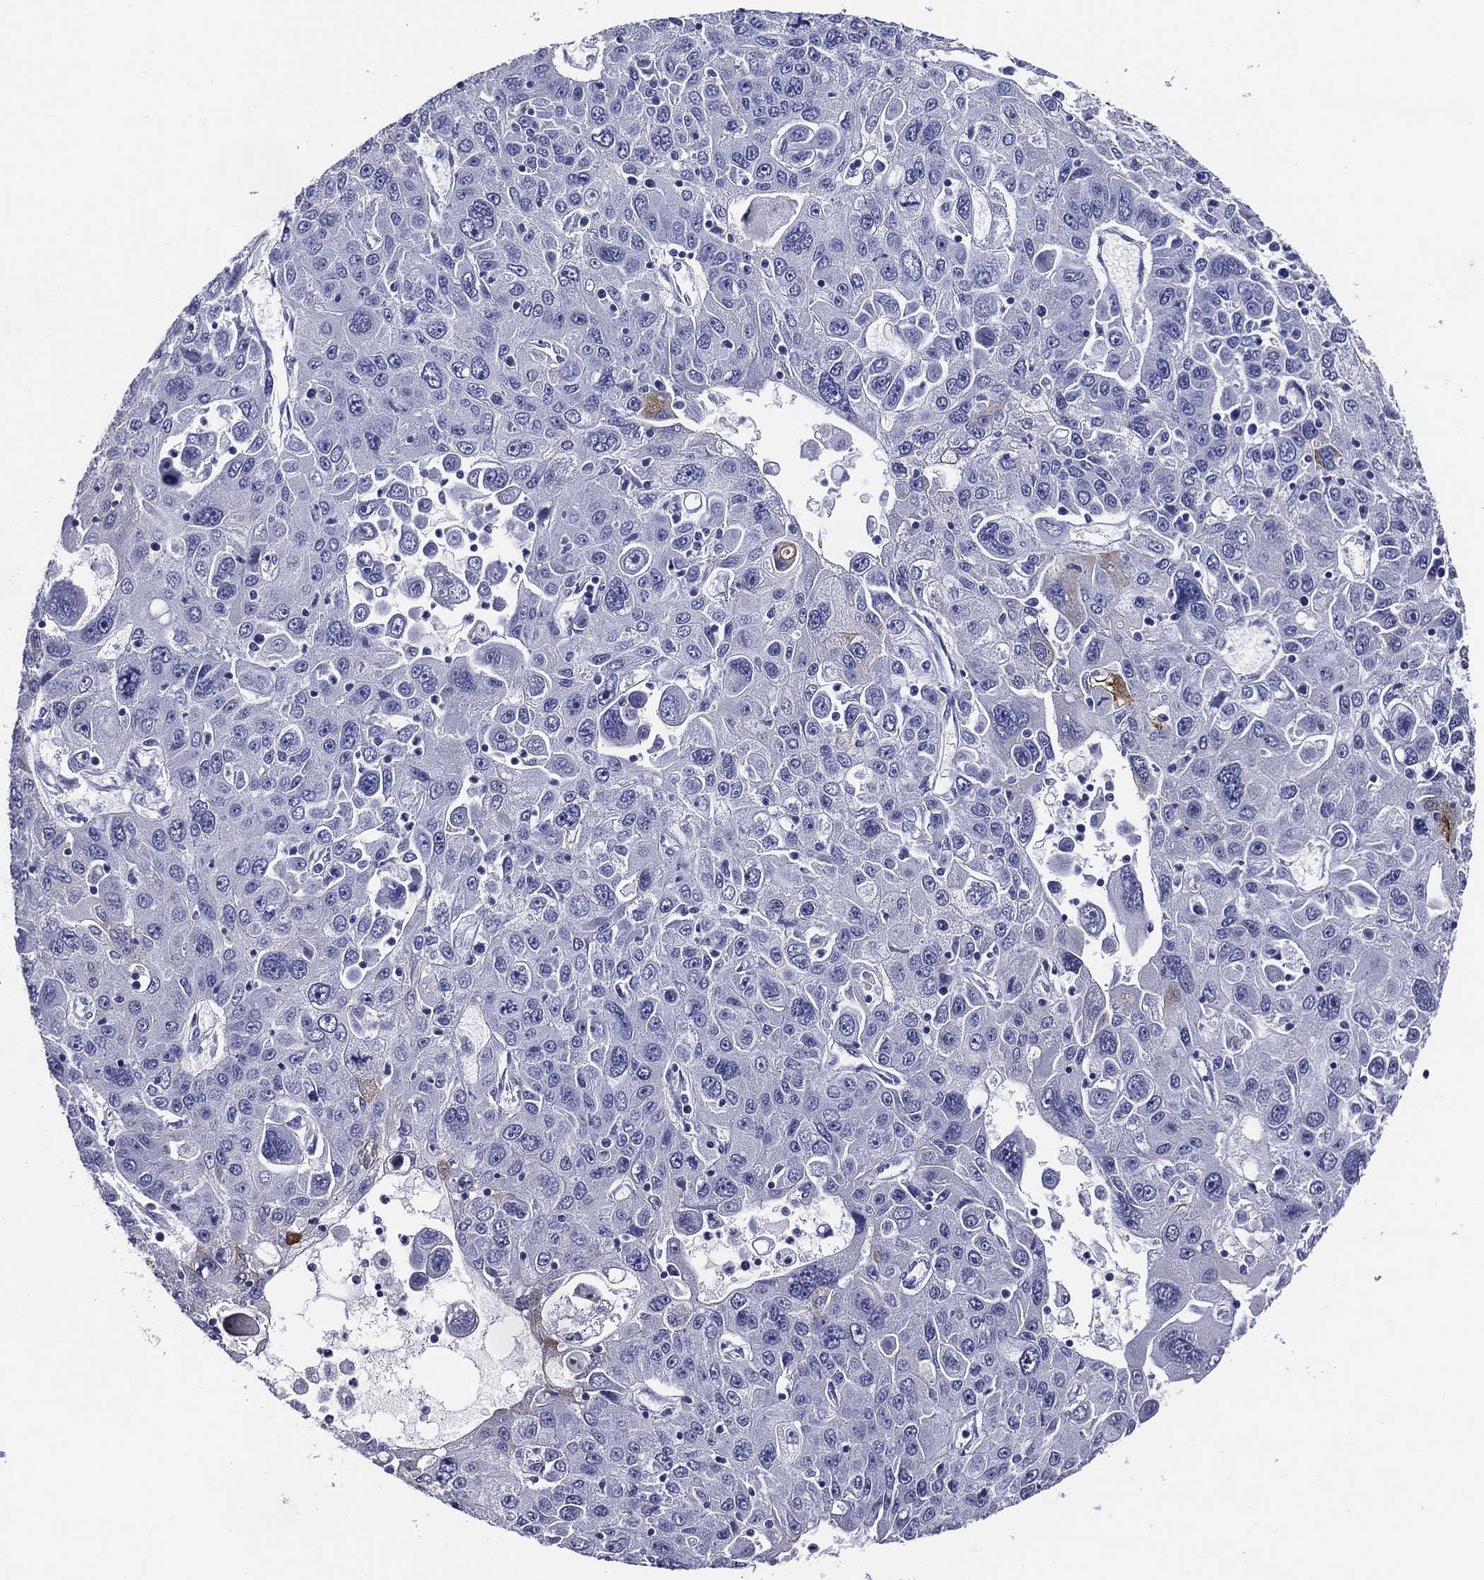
{"staining": {"intensity": "negative", "quantity": "none", "location": "none"}, "tissue": "stomach cancer", "cell_type": "Tumor cells", "image_type": "cancer", "snomed": [{"axis": "morphology", "description": "Adenocarcinoma, NOS"}, {"axis": "topography", "description": "Stomach"}], "caption": "A high-resolution histopathology image shows immunohistochemistry staining of stomach adenocarcinoma, which shows no significant expression in tumor cells.", "gene": "ACE2", "patient": {"sex": "male", "age": 56}}